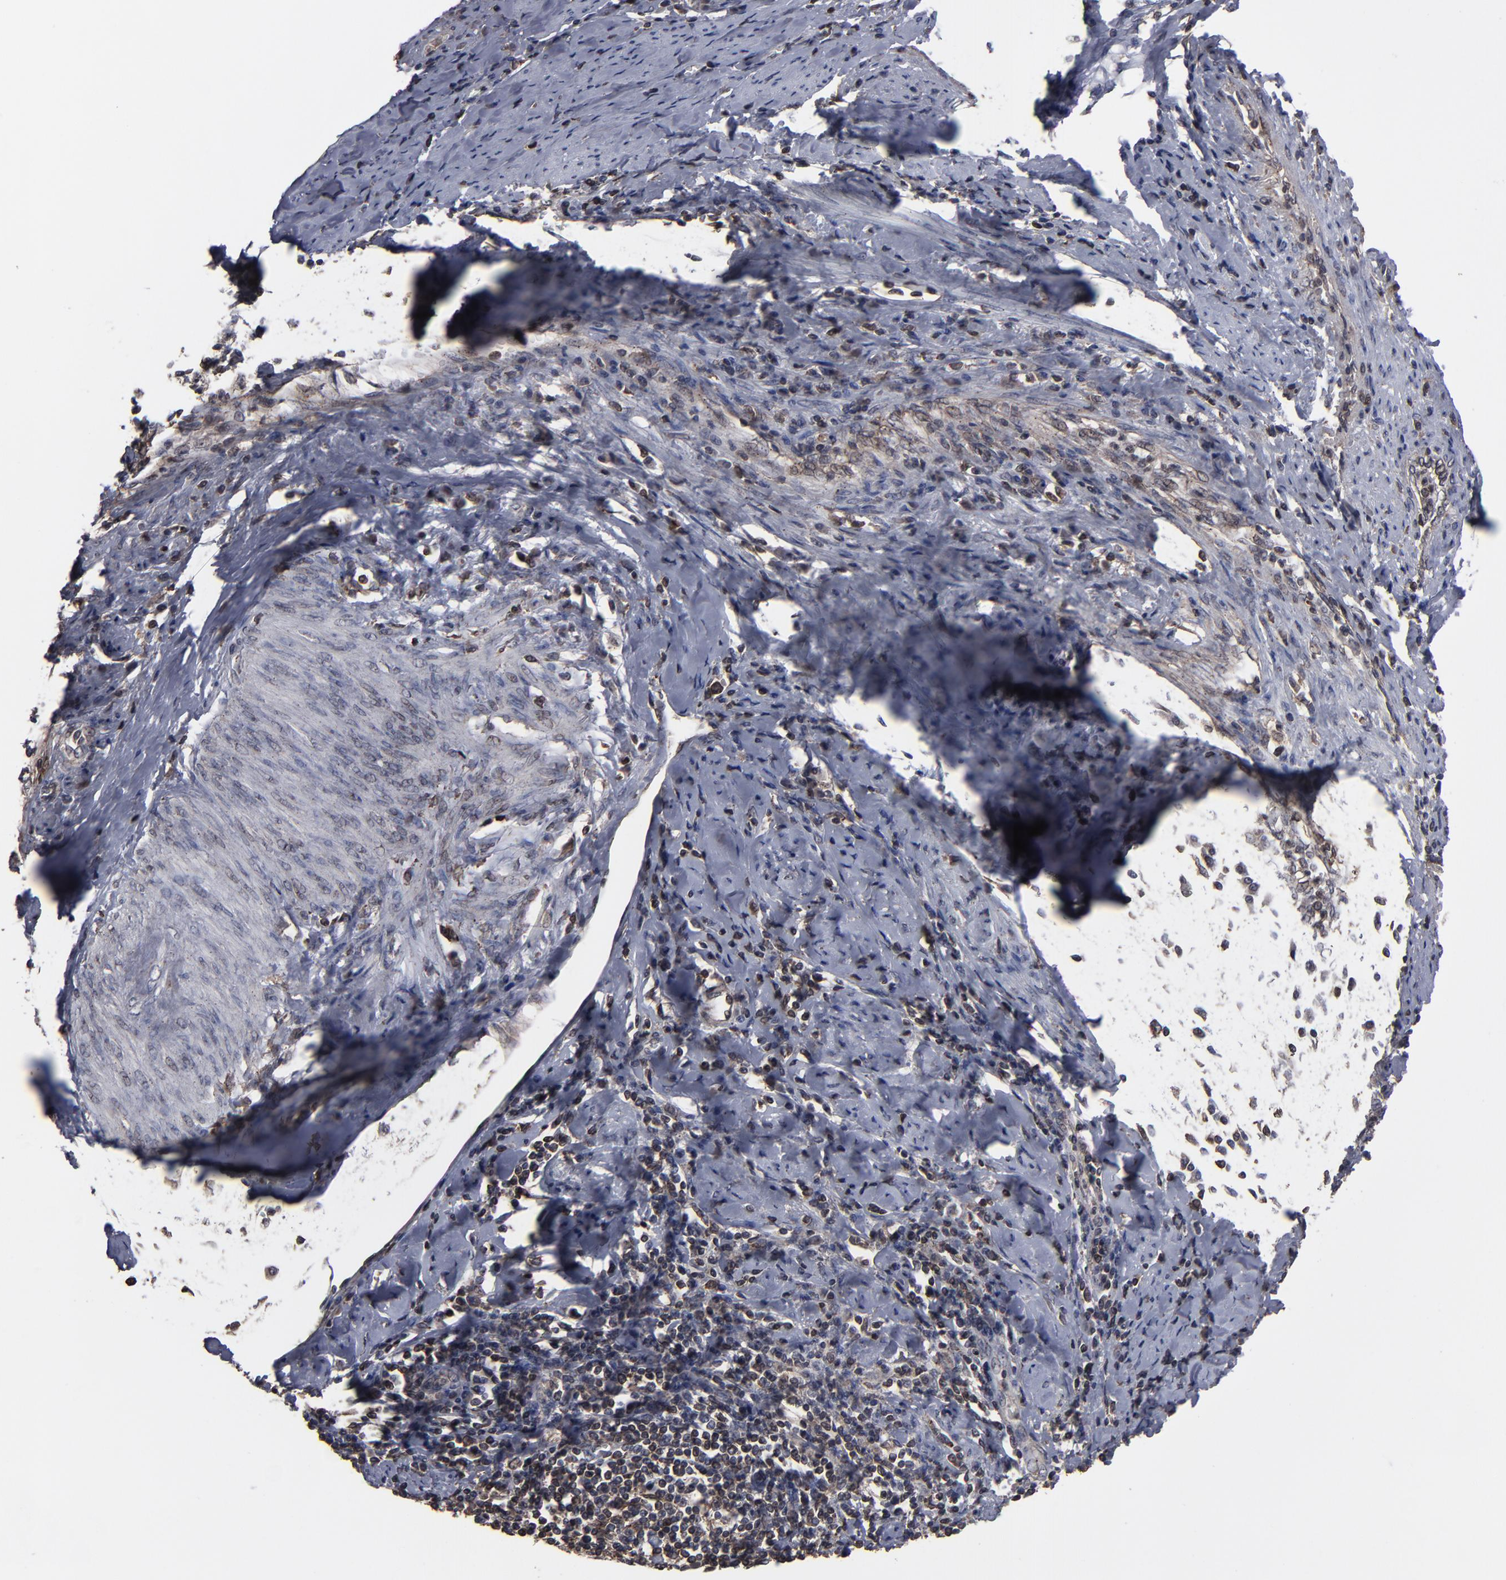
{"staining": {"intensity": "moderate", "quantity": ">75%", "location": "cytoplasmic/membranous,nuclear"}, "tissue": "cervical cancer", "cell_type": "Tumor cells", "image_type": "cancer", "snomed": [{"axis": "morphology", "description": "Squamous cell carcinoma, NOS"}, {"axis": "topography", "description": "Cervix"}], "caption": "Brown immunohistochemical staining in human cervical squamous cell carcinoma displays moderate cytoplasmic/membranous and nuclear positivity in approximately >75% of tumor cells. (DAB IHC with brightfield microscopy, high magnification).", "gene": "KIAA2026", "patient": {"sex": "female", "age": 53}}